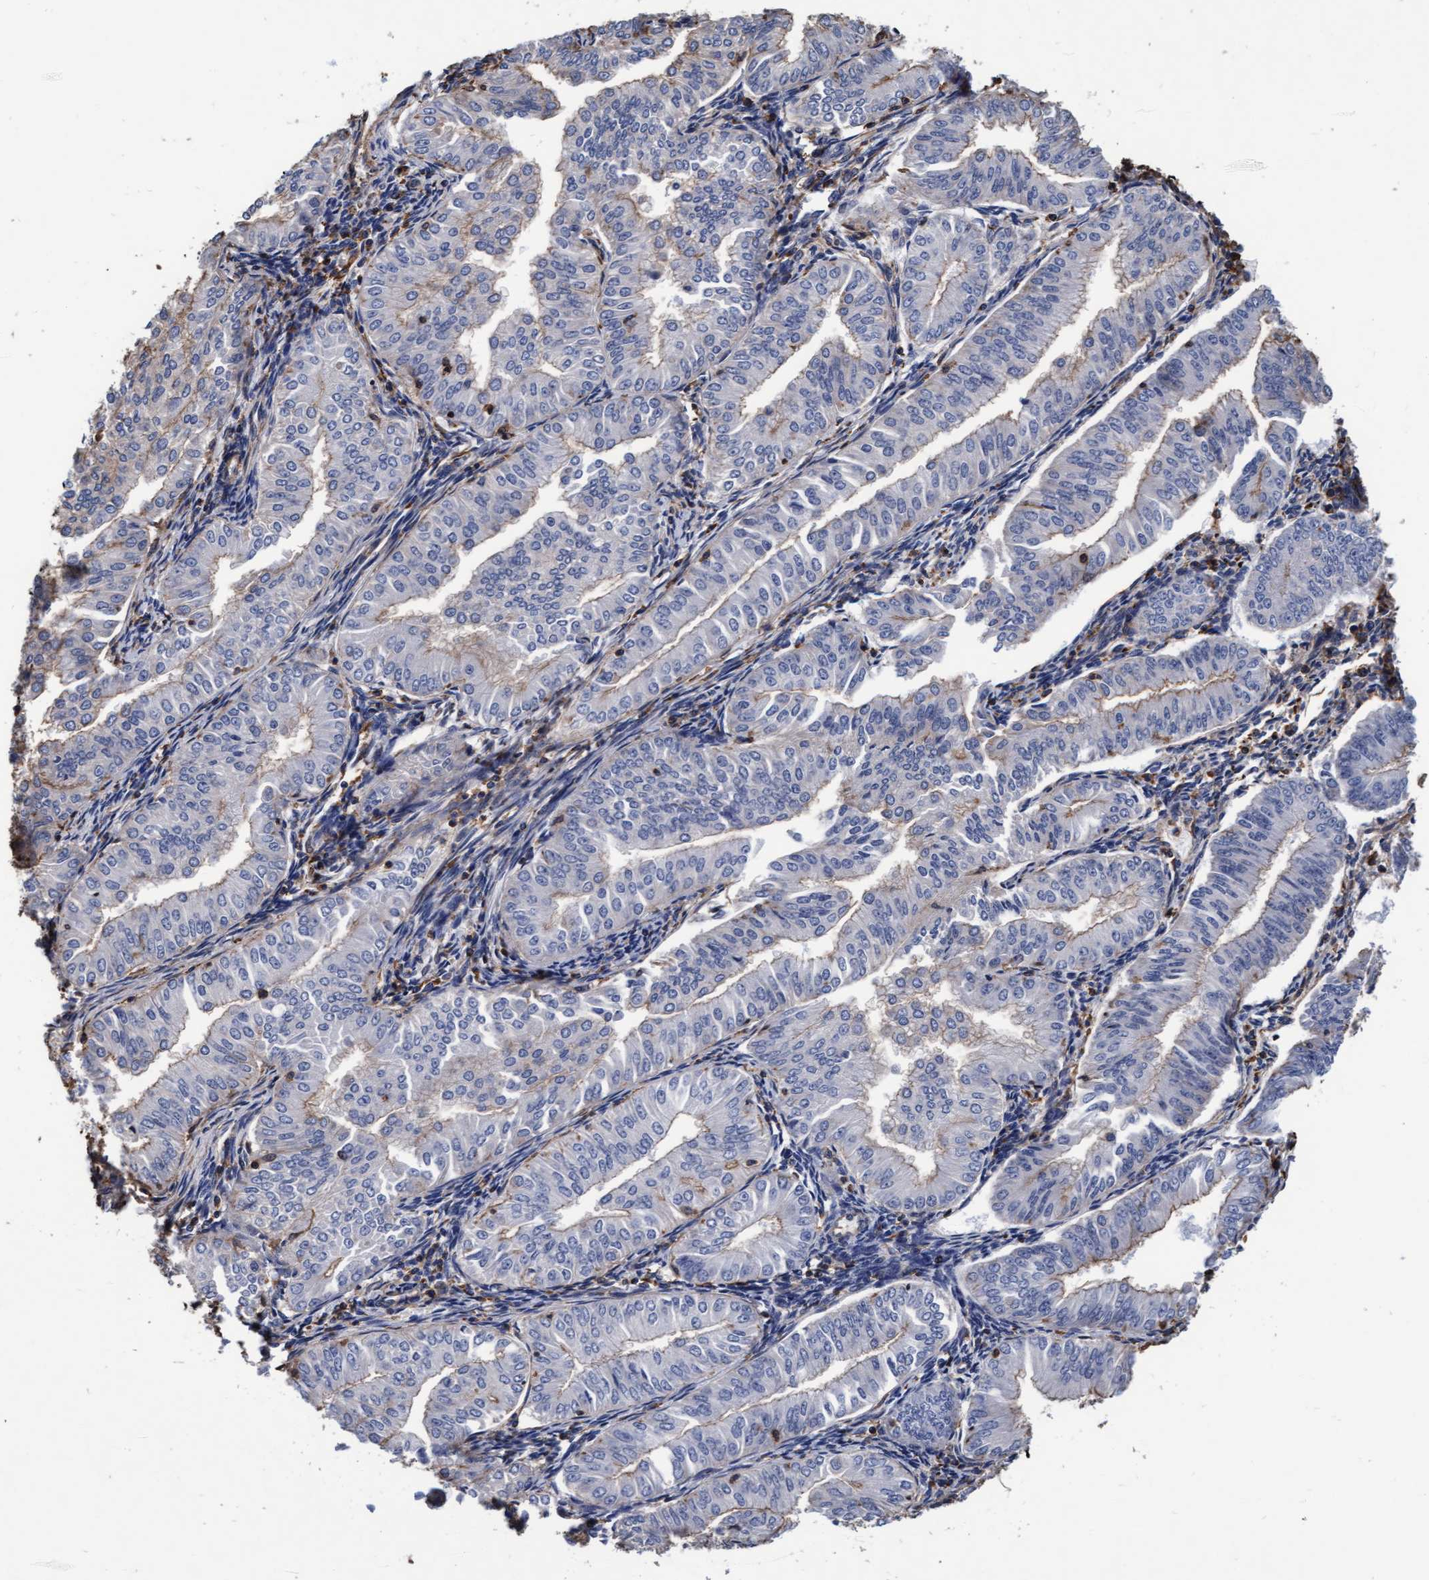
{"staining": {"intensity": "moderate", "quantity": "<25%", "location": "cytoplasmic/membranous"}, "tissue": "endometrial cancer", "cell_type": "Tumor cells", "image_type": "cancer", "snomed": [{"axis": "morphology", "description": "Normal tissue, NOS"}, {"axis": "morphology", "description": "Adenocarcinoma, NOS"}, {"axis": "topography", "description": "Endometrium"}], "caption": "Protein staining exhibits moderate cytoplasmic/membranous staining in about <25% of tumor cells in adenocarcinoma (endometrial).", "gene": "GRHPR", "patient": {"sex": "female", "age": 53}}